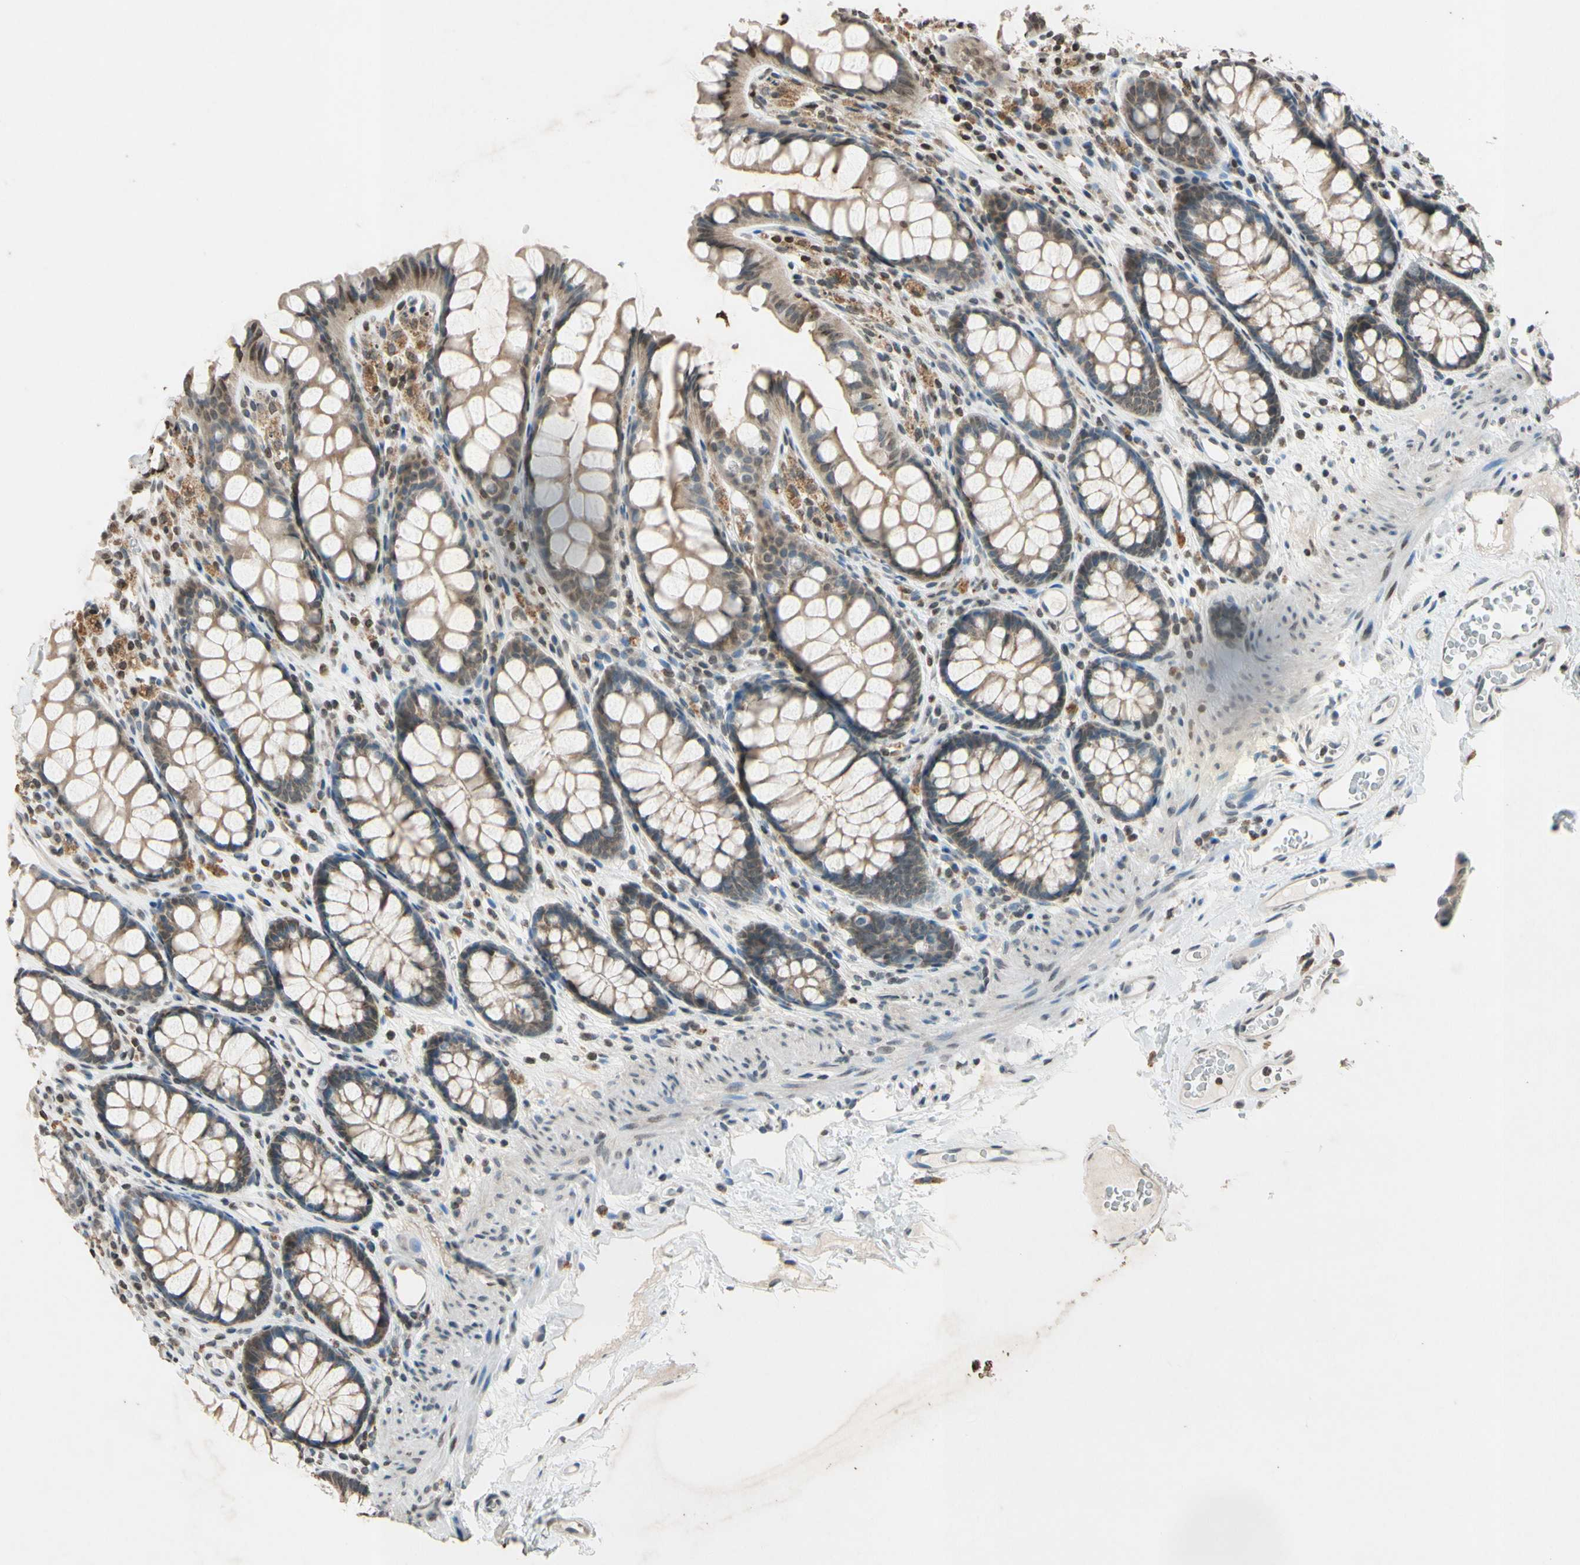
{"staining": {"intensity": "negative", "quantity": "<25%", "location": "cytoplasmic/membranous"}, "tissue": "colon", "cell_type": "Endothelial cells", "image_type": "normal", "snomed": [{"axis": "morphology", "description": "Normal tissue, NOS"}, {"axis": "topography", "description": "Colon"}], "caption": "Endothelial cells show no significant positivity in benign colon. The staining was performed using DAB to visualize the protein expression in brown, while the nuclei were stained in blue with hematoxylin (Magnification: 20x).", "gene": "CLDN11", "patient": {"sex": "female", "age": 55}}